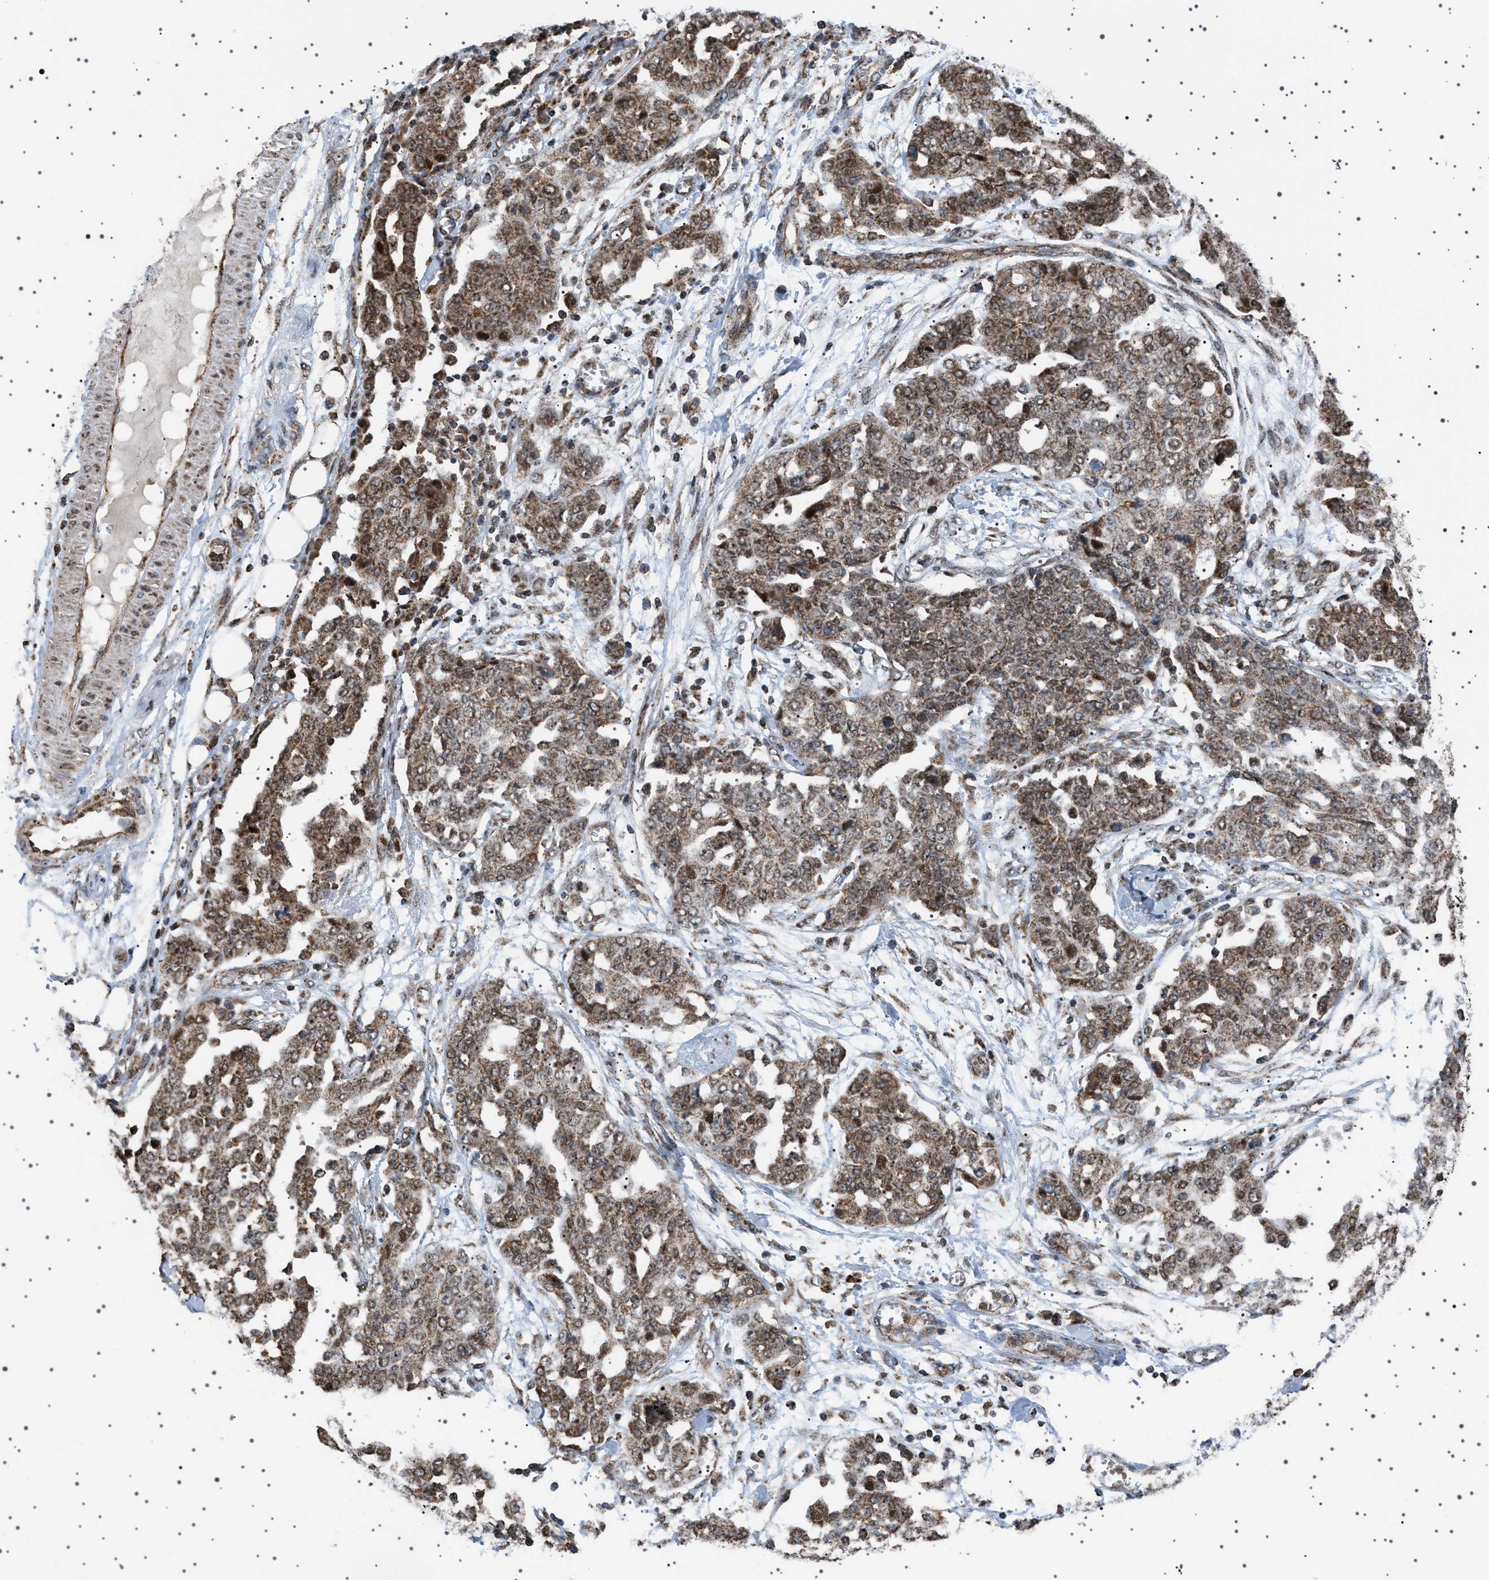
{"staining": {"intensity": "moderate", "quantity": ">75%", "location": "cytoplasmic/membranous,nuclear"}, "tissue": "ovarian cancer", "cell_type": "Tumor cells", "image_type": "cancer", "snomed": [{"axis": "morphology", "description": "Cystadenocarcinoma, serous, NOS"}, {"axis": "topography", "description": "Soft tissue"}, {"axis": "topography", "description": "Ovary"}], "caption": "Immunohistochemistry histopathology image of neoplastic tissue: human ovarian cancer stained using immunohistochemistry (IHC) displays medium levels of moderate protein expression localized specifically in the cytoplasmic/membranous and nuclear of tumor cells, appearing as a cytoplasmic/membranous and nuclear brown color.", "gene": "MELK", "patient": {"sex": "female", "age": 57}}